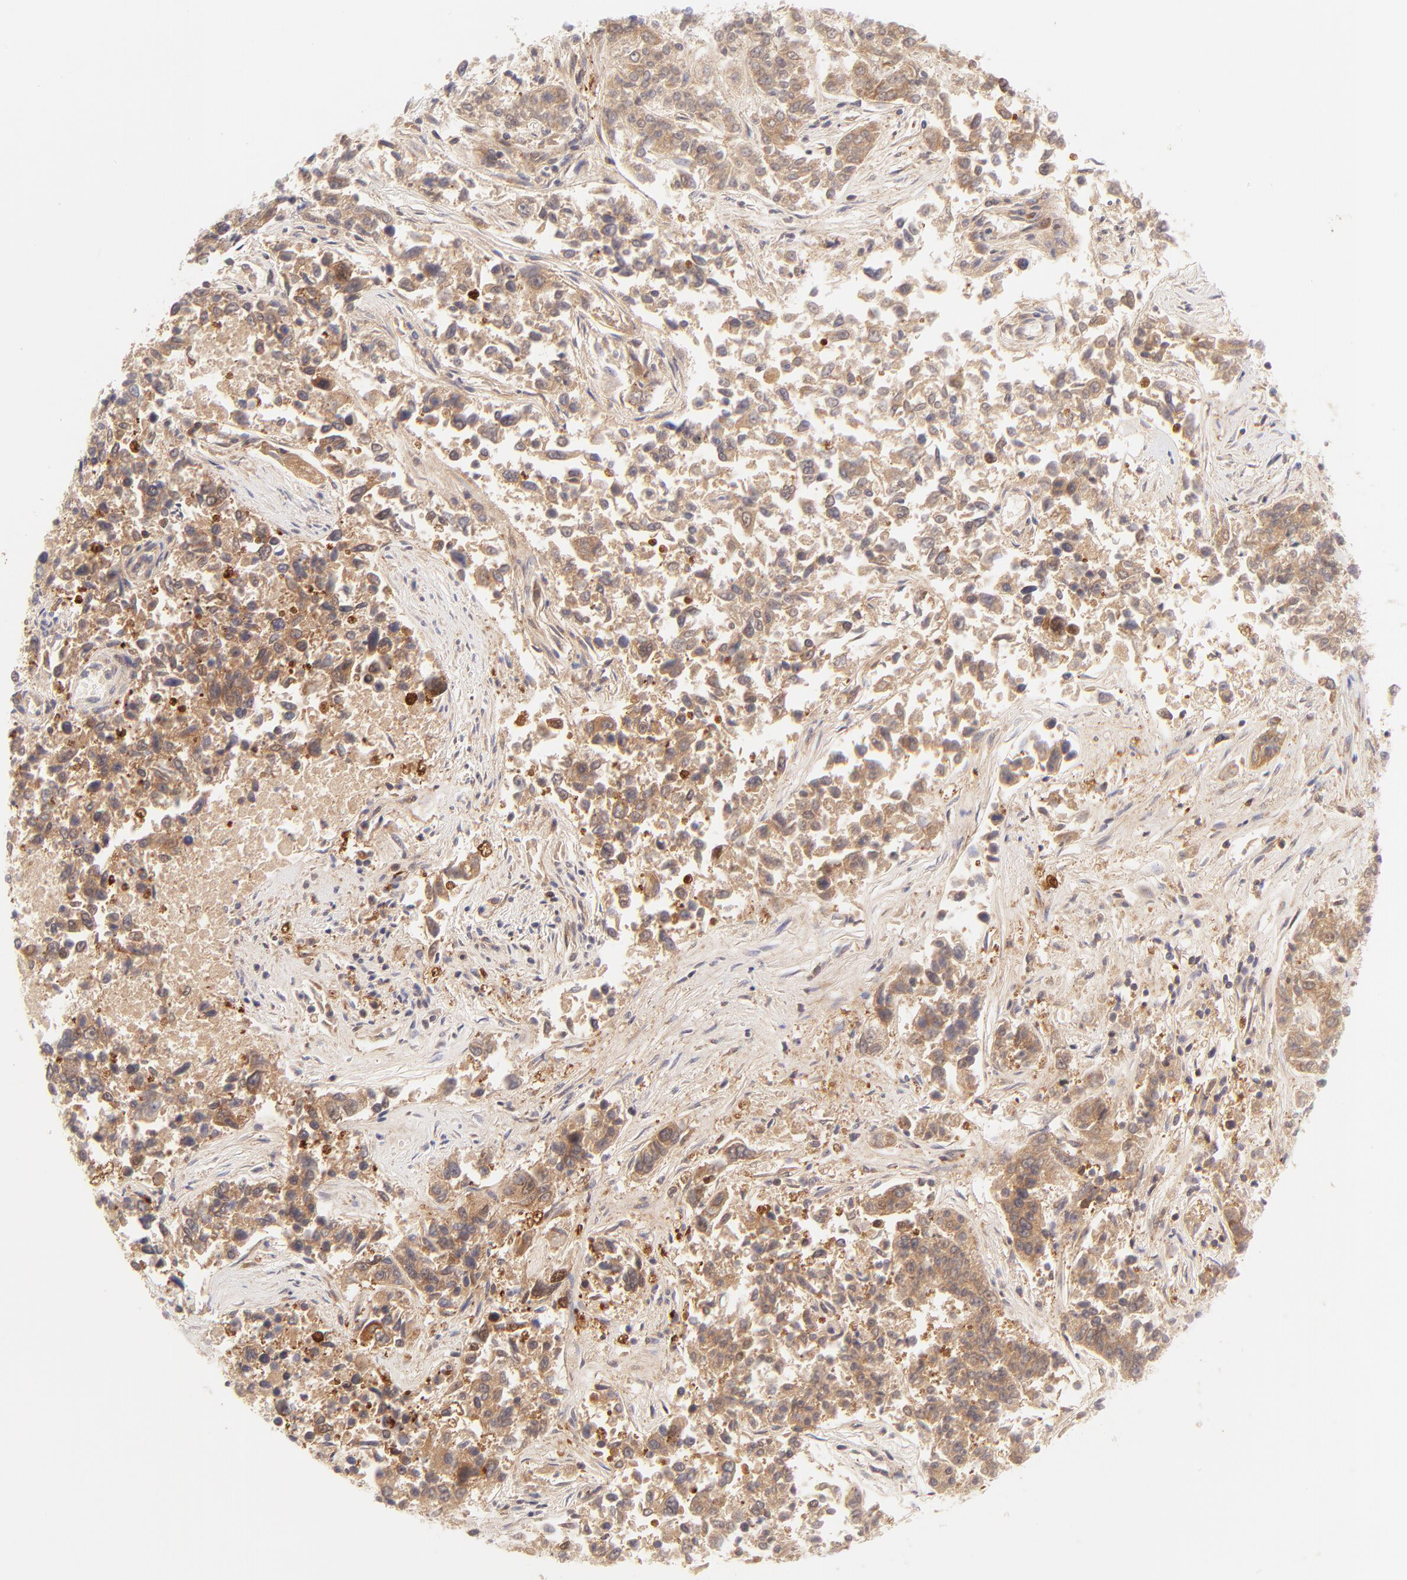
{"staining": {"intensity": "moderate", "quantity": "25%-75%", "location": "cytoplasmic/membranous"}, "tissue": "lung cancer", "cell_type": "Tumor cells", "image_type": "cancer", "snomed": [{"axis": "morphology", "description": "Adenocarcinoma, NOS"}, {"axis": "topography", "description": "Lung"}], "caption": "IHC of human lung cancer (adenocarcinoma) shows medium levels of moderate cytoplasmic/membranous staining in about 25%-75% of tumor cells. Immunohistochemistry (ihc) stains the protein of interest in brown and the nuclei are stained blue.", "gene": "TNRC6B", "patient": {"sex": "male", "age": 84}}